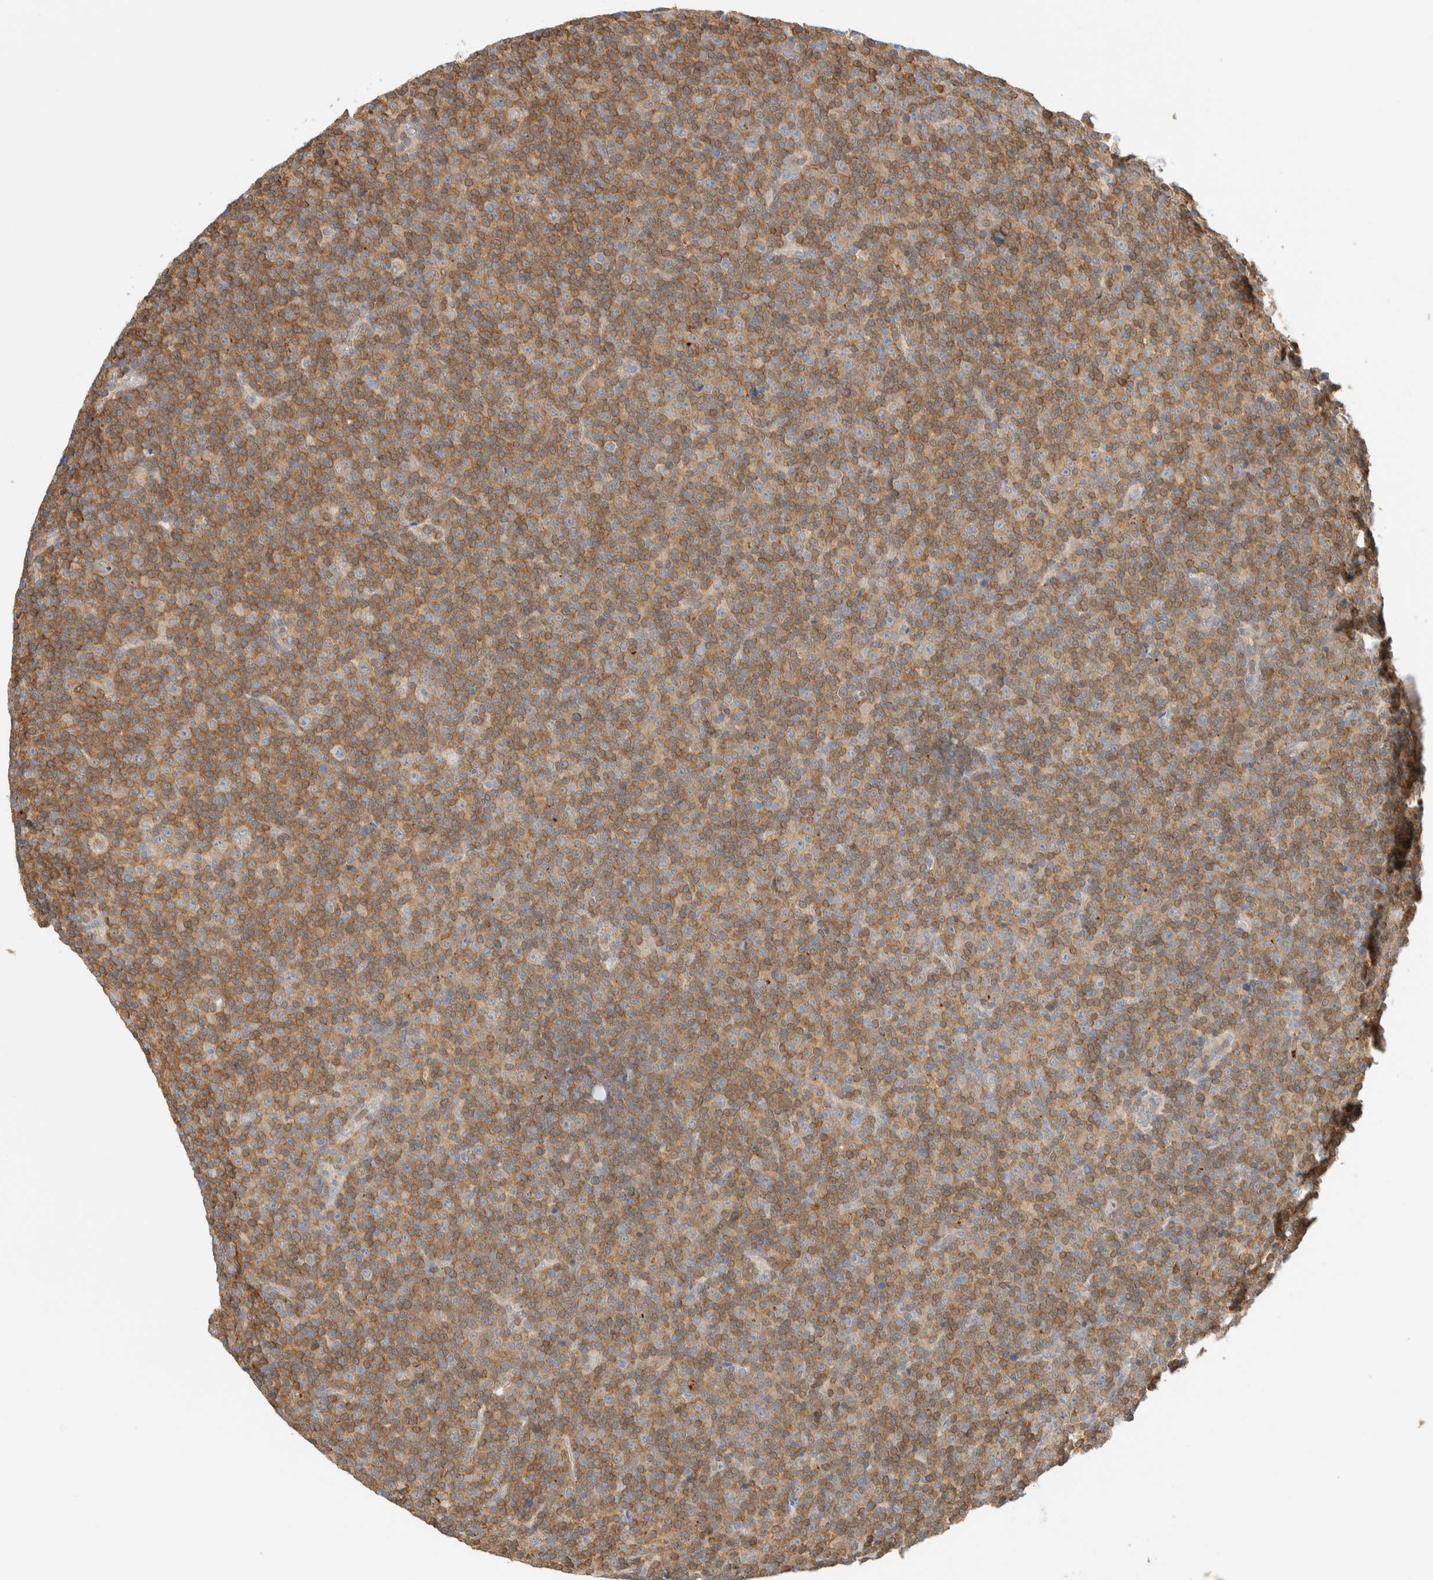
{"staining": {"intensity": "weak", "quantity": "25%-75%", "location": "cytoplasmic/membranous"}, "tissue": "lymphoma", "cell_type": "Tumor cells", "image_type": "cancer", "snomed": [{"axis": "morphology", "description": "Malignant lymphoma, non-Hodgkin's type, Low grade"}, {"axis": "topography", "description": "Lymph node"}], "caption": "IHC photomicrograph of neoplastic tissue: low-grade malignant lymphoma, non-Hodgkin's type stained using IHC displays low levels of weak protein expression localized specifically in the cytoplasmic/membranous of tumor cells, appearing as a cytoplasmic/membranous brown color.", "gene": "NT5C", "patient": {"sex": "female", "age": 67}}